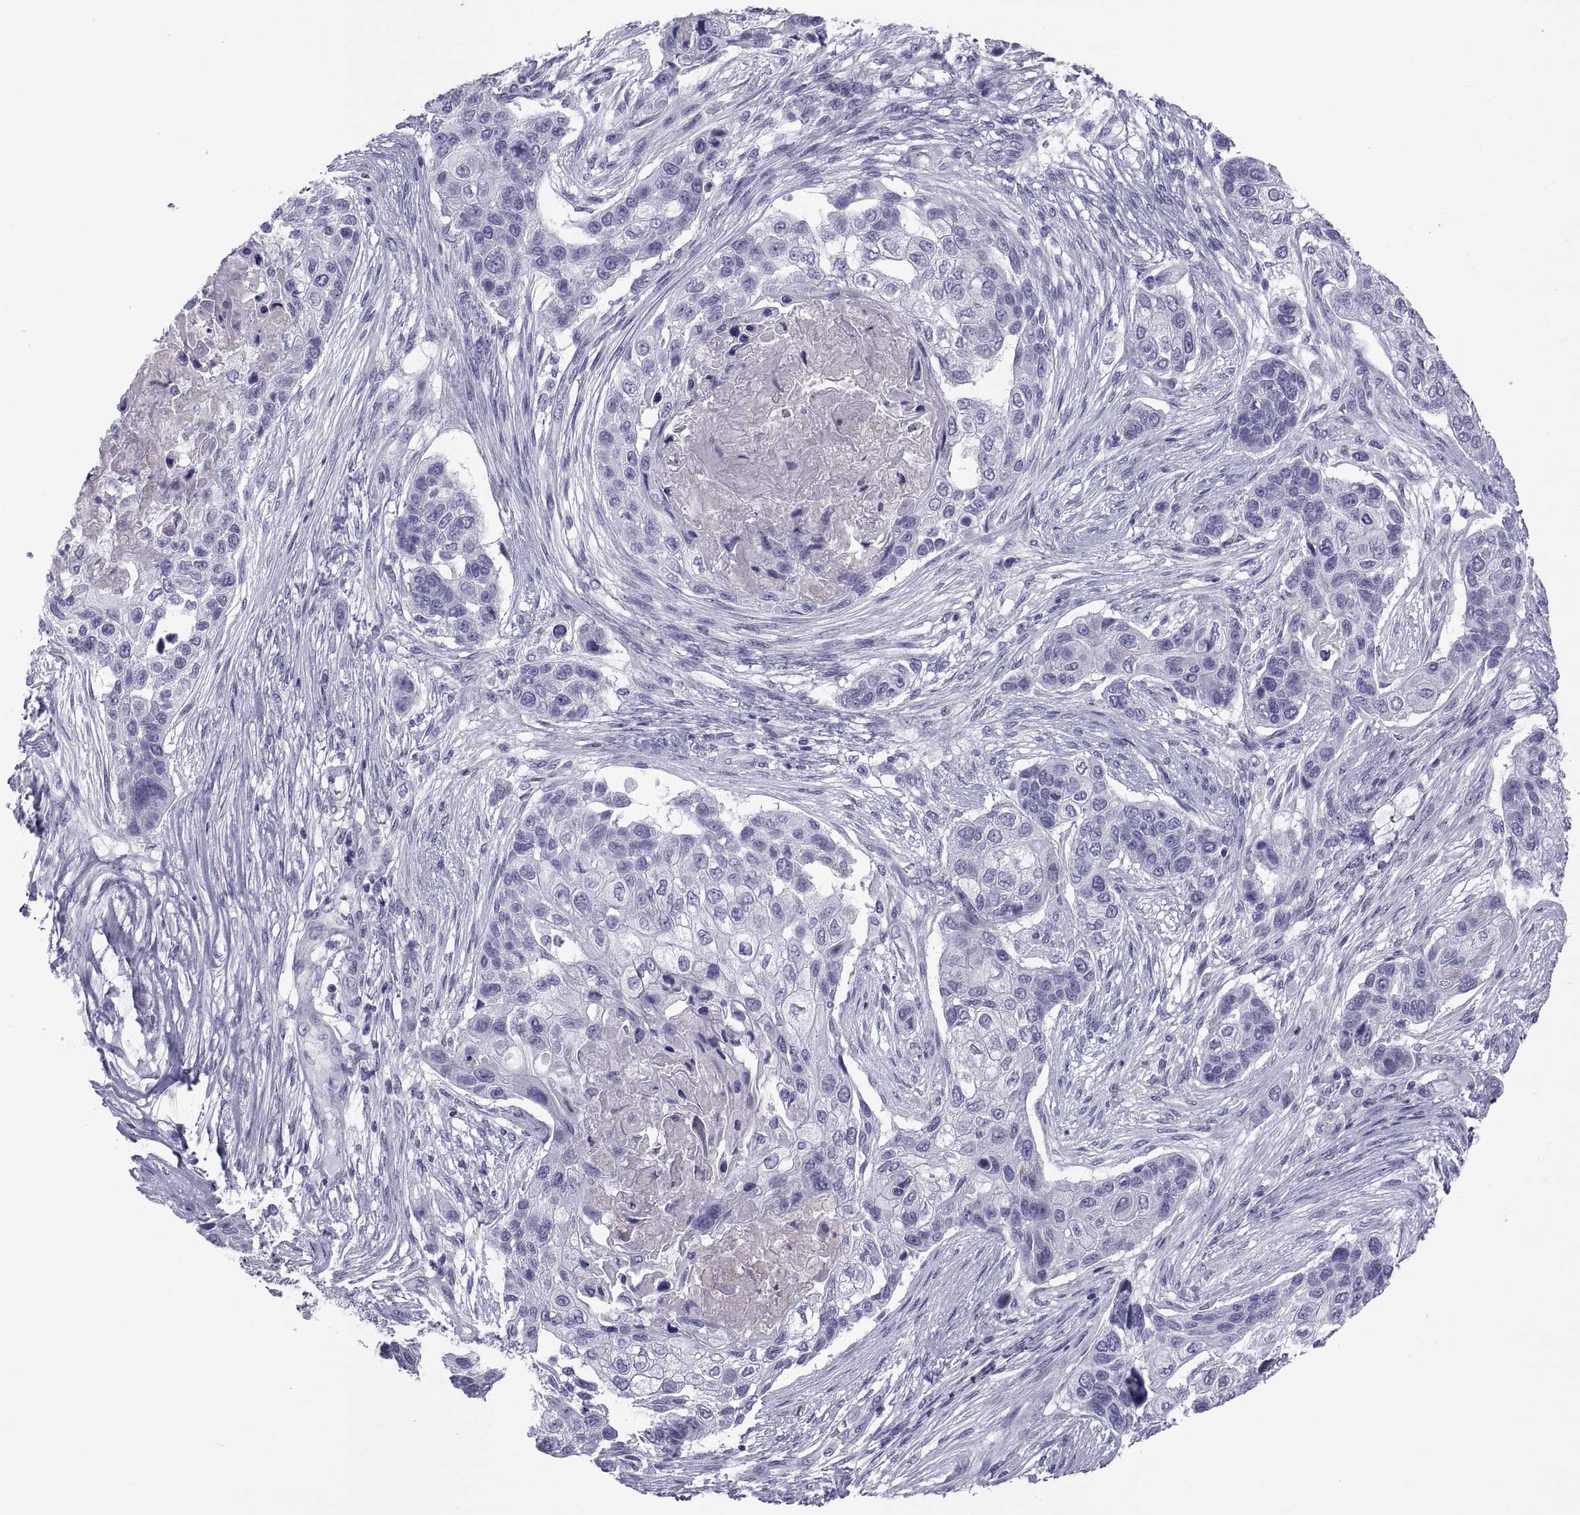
{"staining": {"intensity": "negative", "quantity": "none", "location": "none"}, "tissue": "lung cancer", "cell_type": "Tumor cells", "image_type": "cancer", "snomed": [{"axis": "morphology", "description": "Squamous cell carcinoma, NOS"}, {"axis": "topography", "description": "Lung"}], "caption": "There is no significant staining in tumor cells of lung squamous cell carcinoma.", "gene": "NPTX2", "patient": {"sex": "male", "age": 69}}